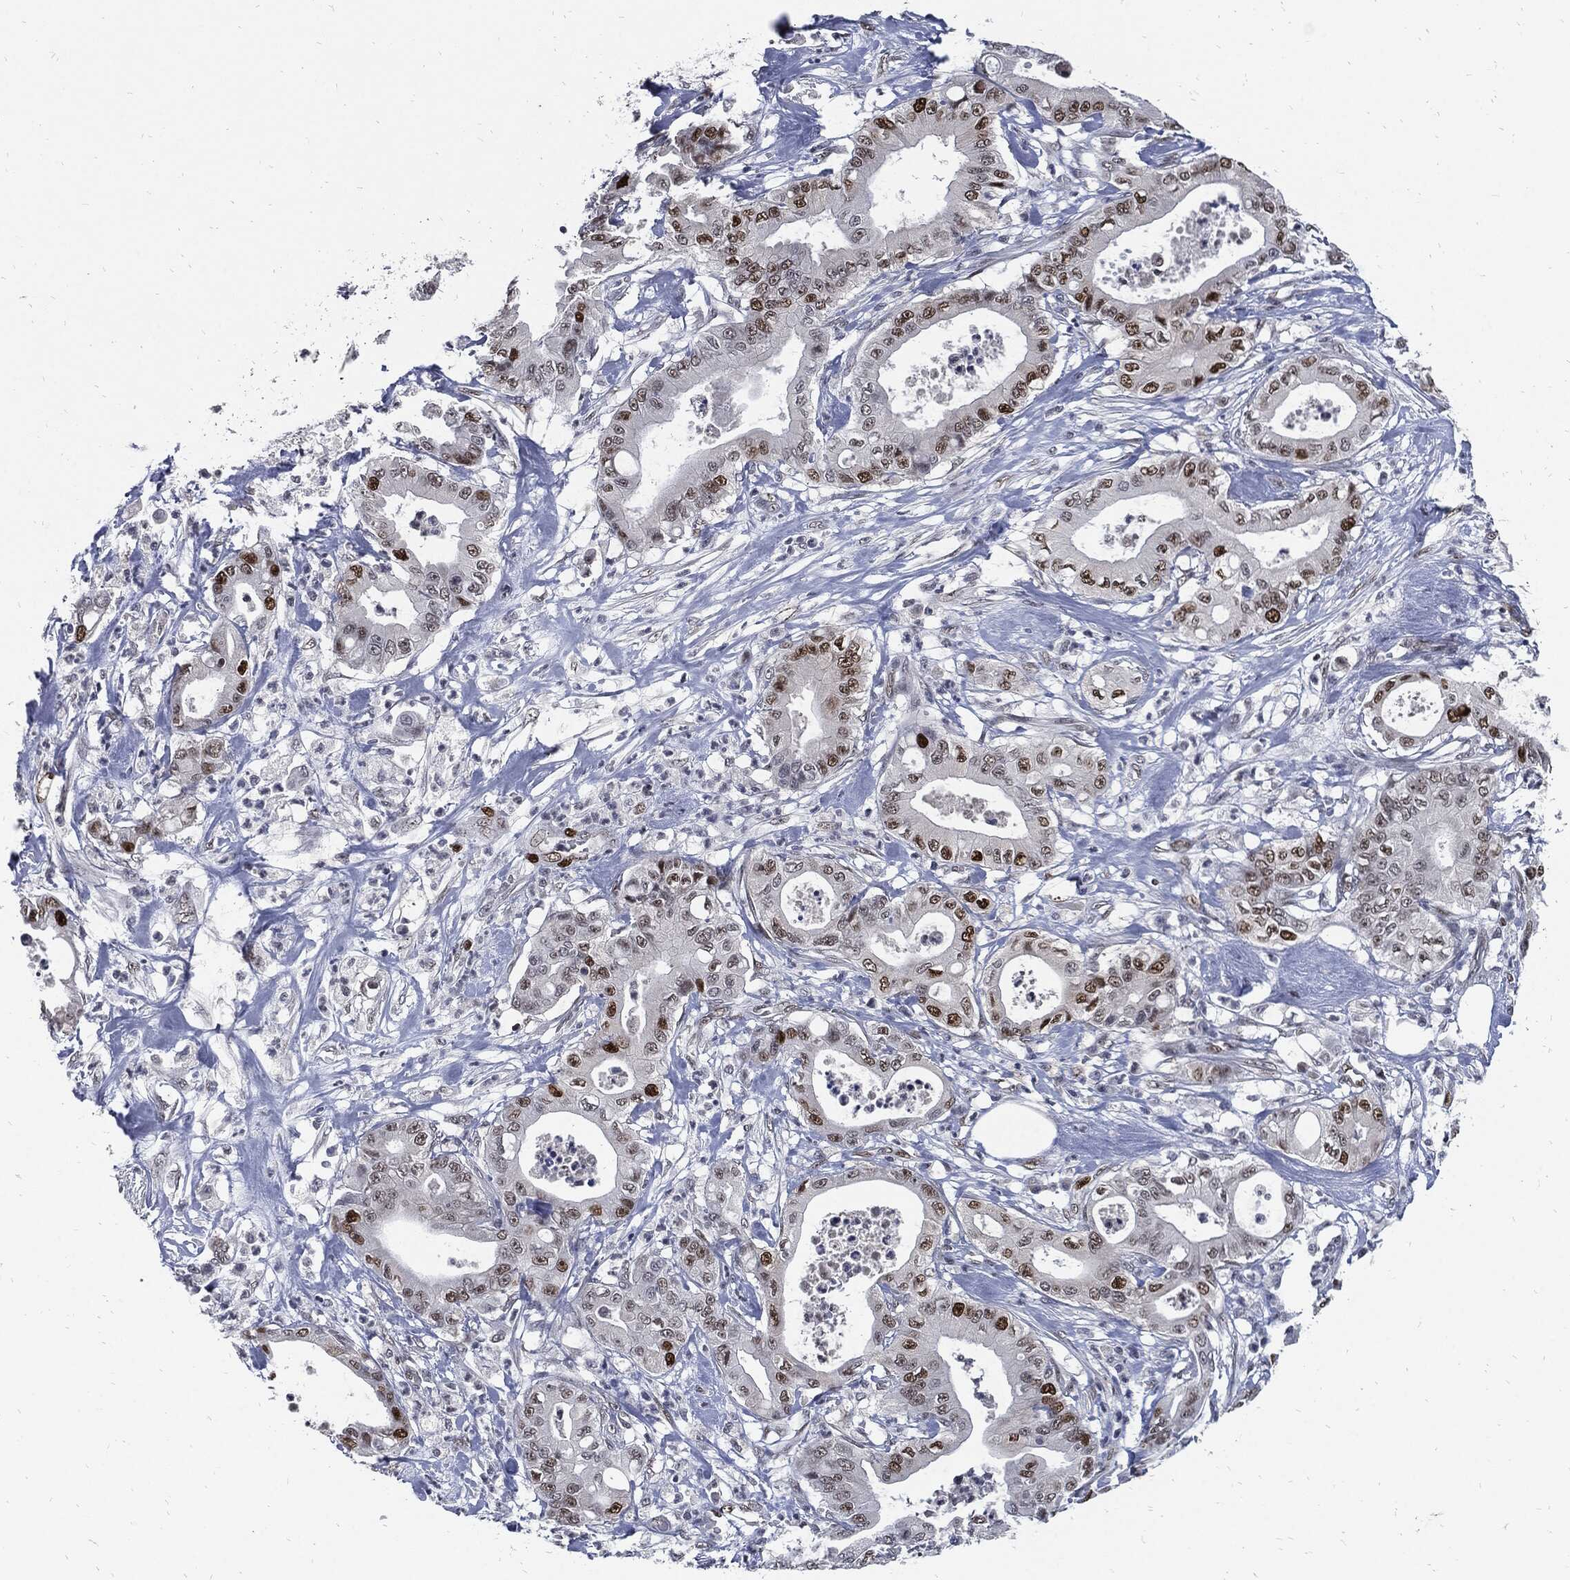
{"staining": {"intensity": "strong", "quantity": "<25%", "location": "nuclear"}, "tissue": "pancreatic cancer", "cell_type": "Tumor cells", "image_type": "cancer", "snomed": [{"axis": "morphology", "description": "Adenocarcinoma, NOS"}, {"axis": "topography", "description": "Pancreas"}], "caption": "Immunohistochemistry (IHC) photomicrograph of human pancreatic cancer (adenocarcinoma) stained for a protein (brown), which displays medium levels of strong nuclear expression in approximately <25% of tumor cells.", "gene": "NBN", "patient": {"sex": "male", "age": 71}}